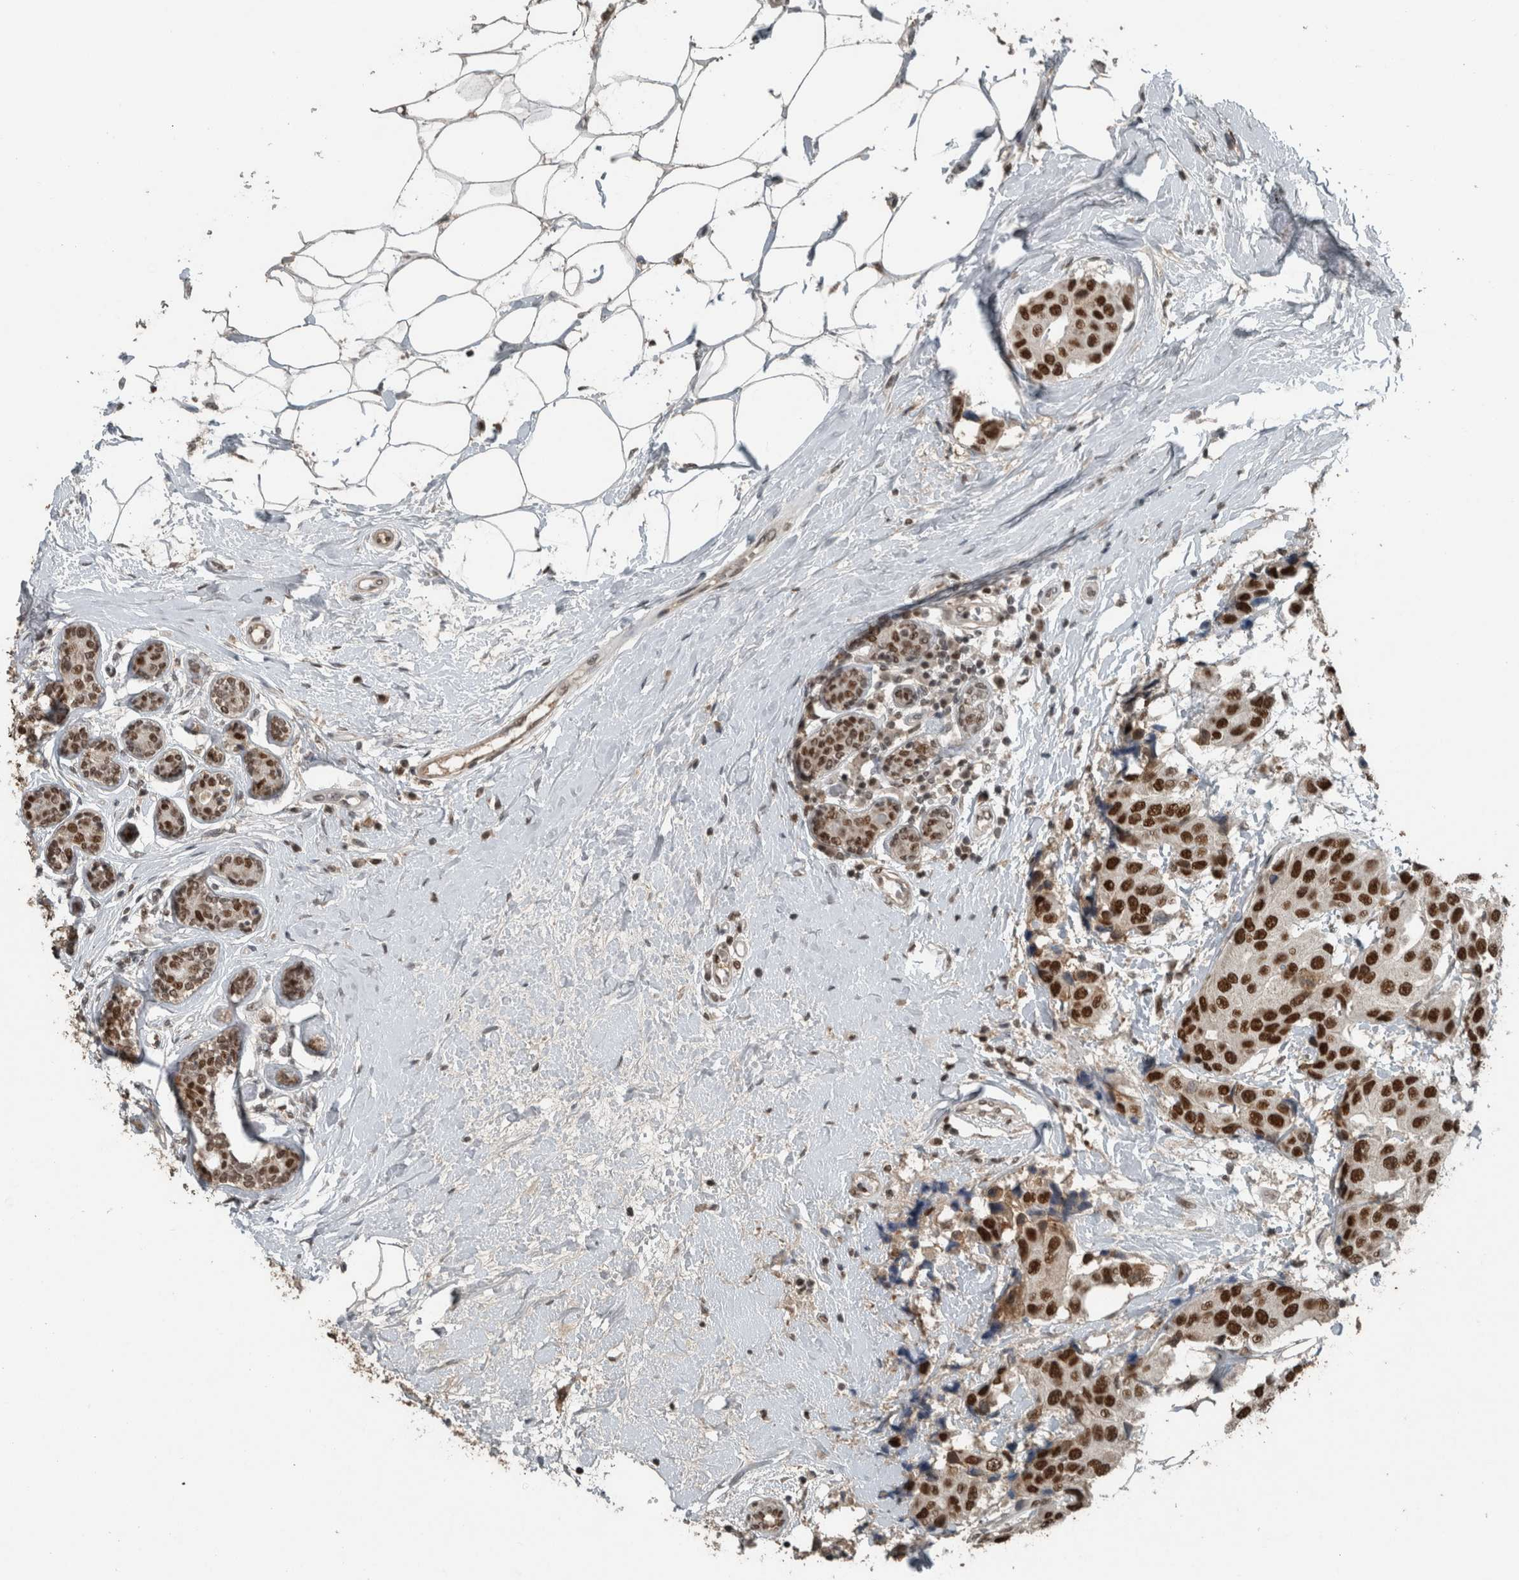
{"staining": {"intensity": "strong", "quantity": ">75%", "location": "nuclear"}, "tissue": "breast cancer", "cell_type": "Tumor cells", "image_type": "cancer", "snomed": [{"axis": "morphology", "description": "Normal tissue, NOS"}, {"axis": "morphology", "description": "Duct carcinoma"}, {"axis": "topography", "description": "Breast"}], "caption": "High-magnification brightfield microscopy of breast cancer (infiltrating ductal carcinoma) stained with DAB (brown) and counterstained with hematoxylin (blue). tumor cells exhibit strong nuclear expression is identified in about>75% of cells.", "gene": "ZNF24", "patient": {"sex": "female", "age": 39}}